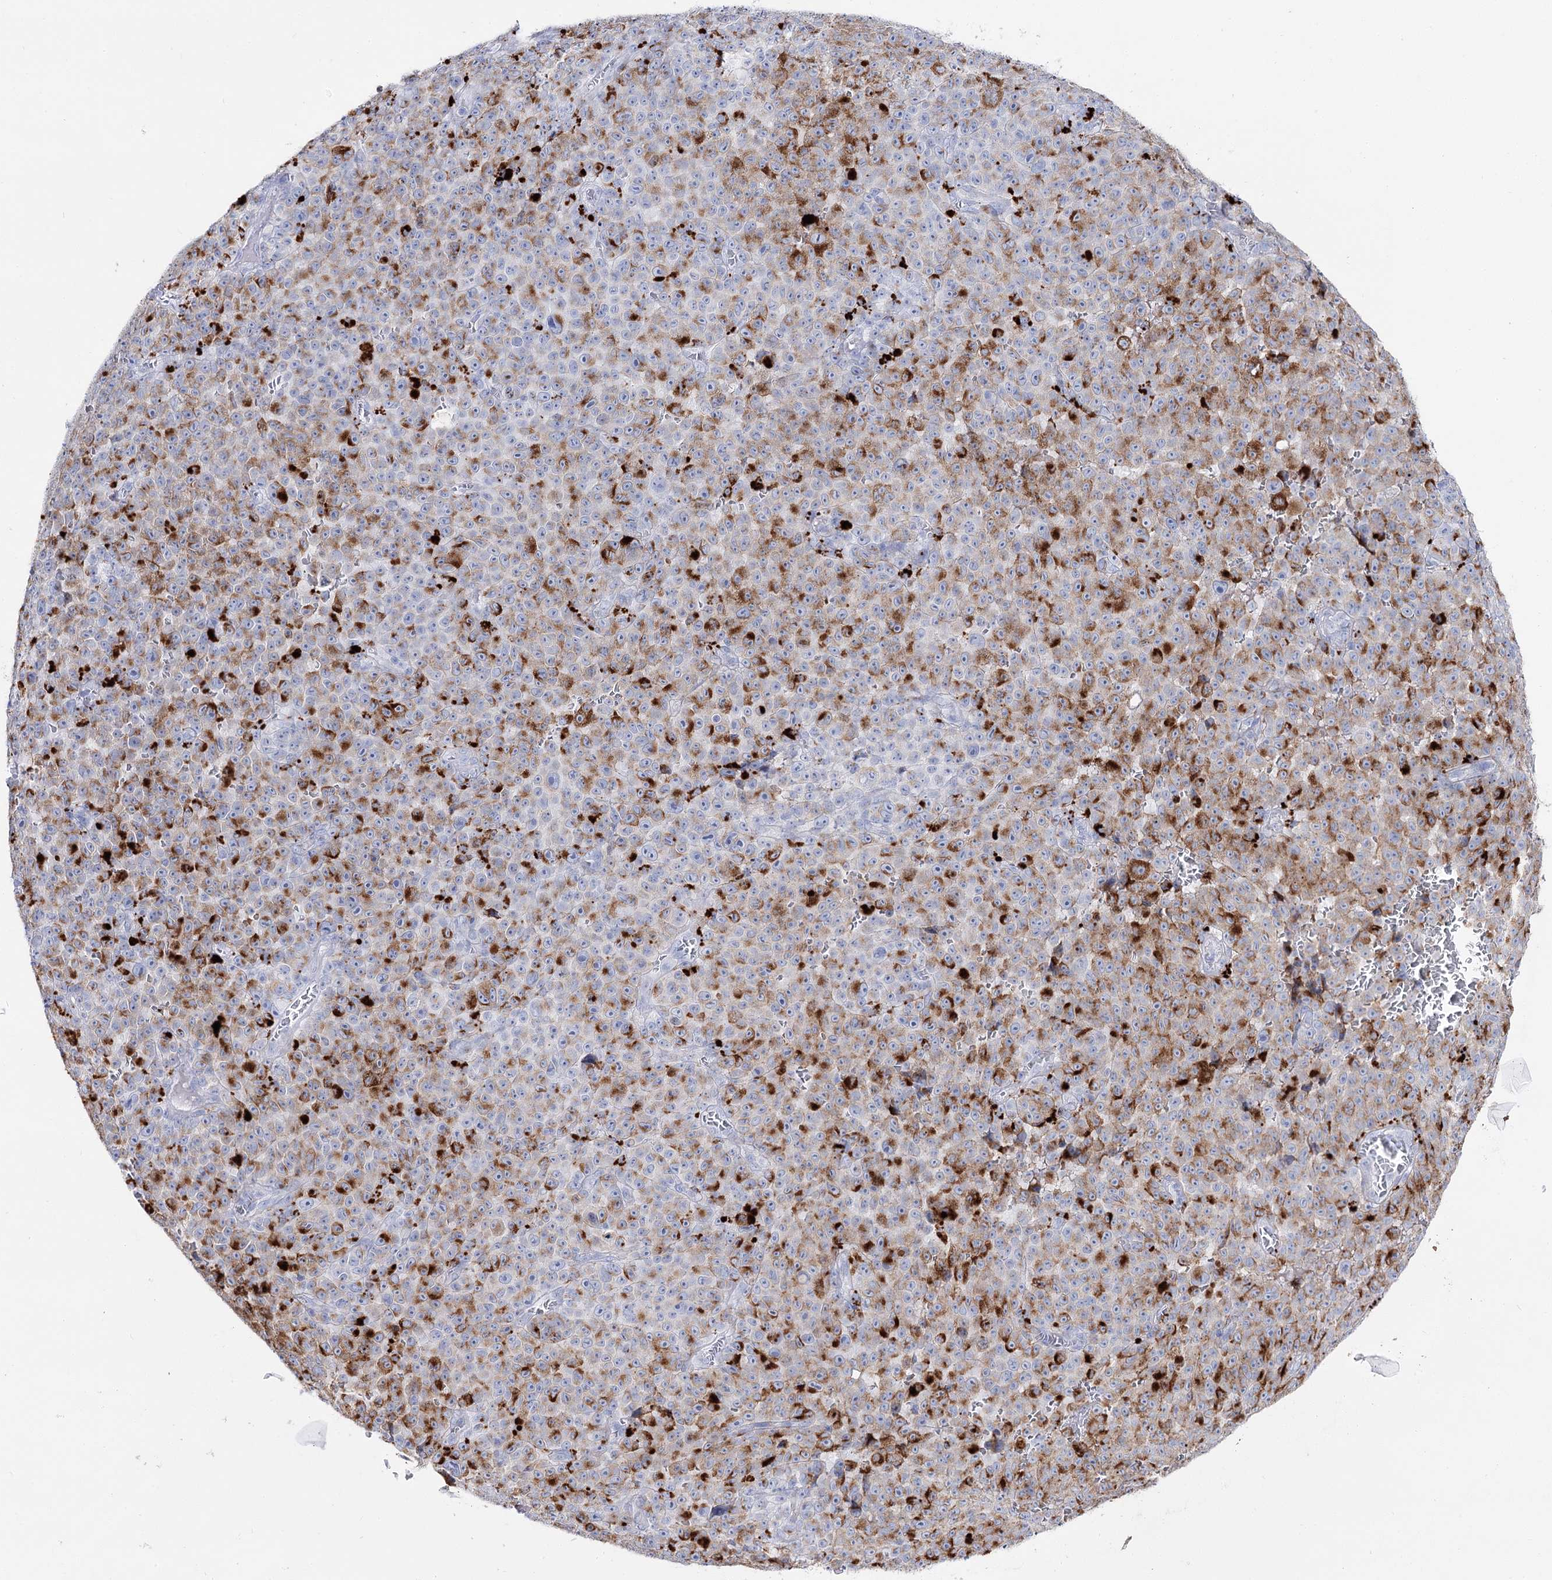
{"staining": {"intensity": "moderate", "quantity": "25%-75%", "location": "cytoplasmic/membranous"}, "tissue": "melanoma", "cell_type": "Tumor cells", "image_type": "cancer", "snomed": [{"axis": "morphology", "description": "Malignant melanoma, NOS"}, {"axis": "topography", "description": "Skin"}], "caption": "Immunohistochemical staining of human melanoma reveals medium levels of moderate cytoplasmic/membranous positivity in about 25%-75% of tumor cells.", "gene": "SLC3A1", "patient": {"sex": "female", "age": 82}}